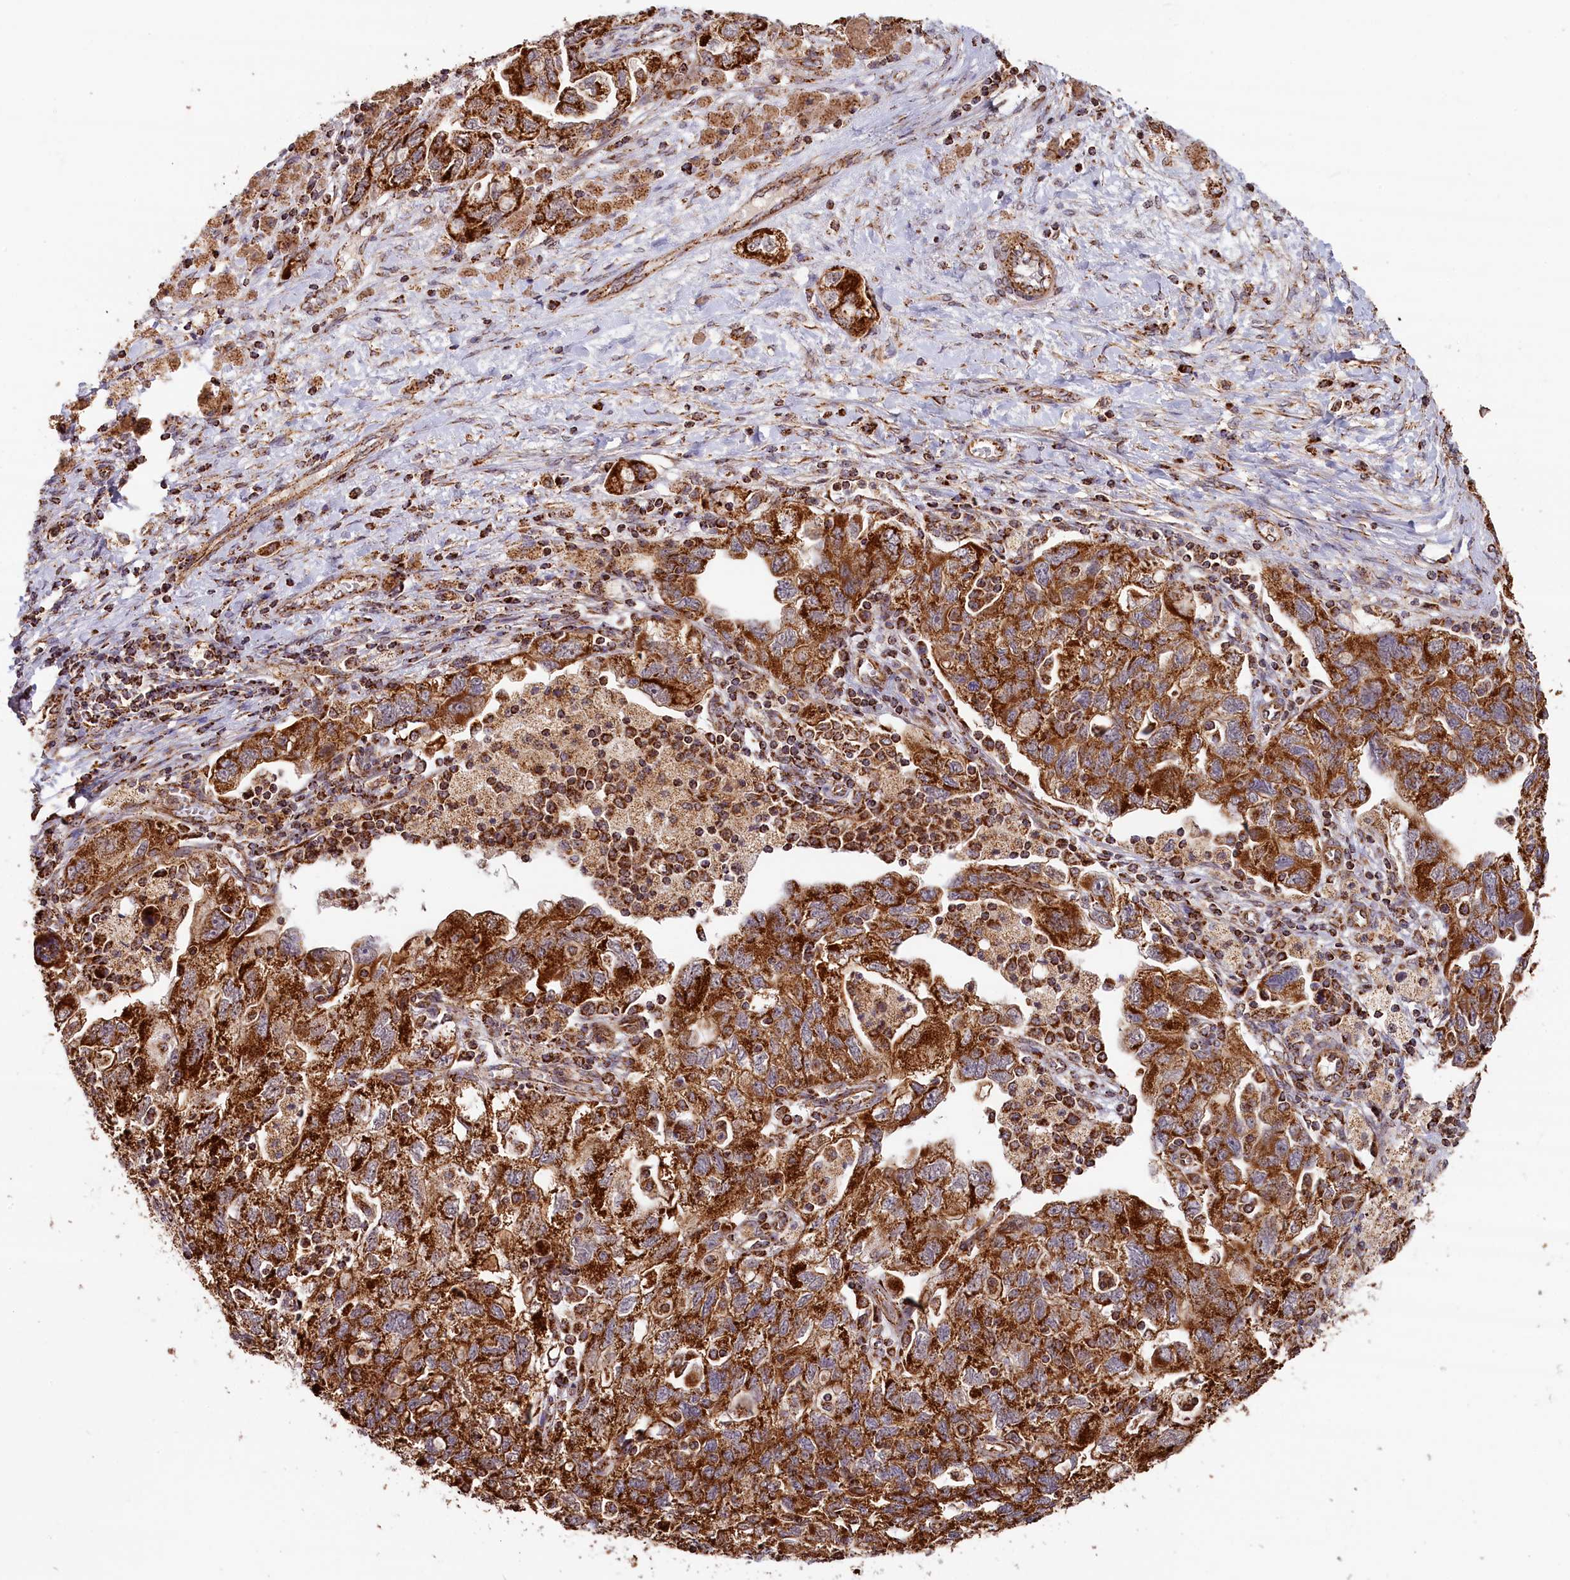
{"staining": {"intensity": "strong", "quantity": ">75%", "location": "cytoplasmic/membranous"}, "tissue": "ovarian cancer", "cell_type": "Tumor cells", "image_type": "cancer", "snomed": [{"axis": "morphology", "description": "Carcinoma, NOS"}, {"axis": "morphology", "description": "Cystadenocarcinoma, serous, NOS"}, {"axis": "topography", "description": "Ovary"}], "caption": "Ovarian cancer tissue displays strong cytoplasmic/membranous expression in approximately >75% of tumor cells, visualized by immunohistochemistry.", "gene": "MACROD1", "patient": {"sex": "female", "age": 69}}